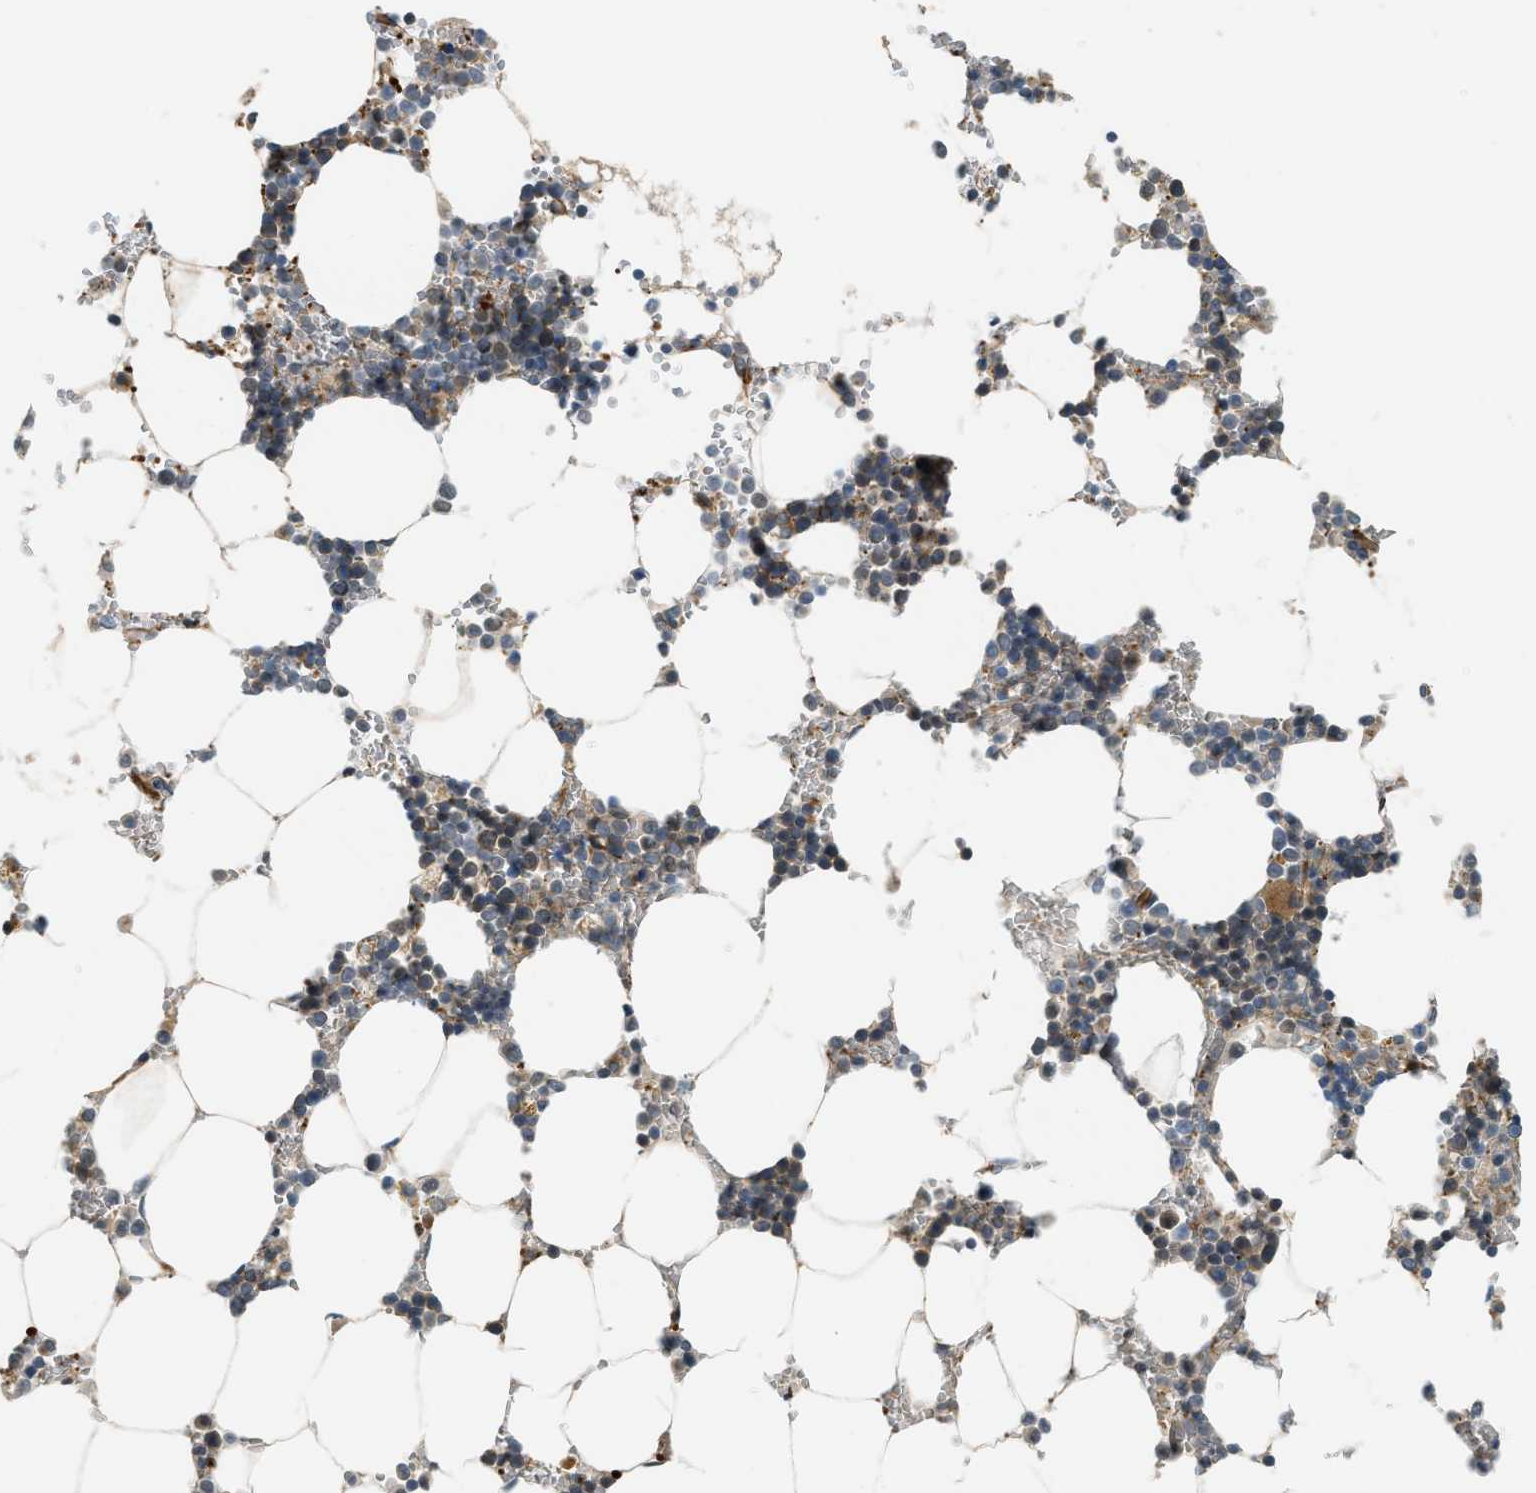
{"staining": {"intensity": "moderate", "quantity": "<25%", "location": "cytoplasmic/membranous"}, "tissue": "bone marrow", "cell_type": "Hematopoietic cells", "image_type": "normal", "snomed": [{"axis": "morphology", "description": "Normal tissue, NOS"}, {"axis": "topography", "description": "Bone marrow"}], "caption": "Moderate cytoplasmic/membranous staining for a protein is appreciated in about <25% of hematopoietic cells of normal bone marrow using IHC.", "gene": "ALOX12", "patient": {"sex": "male", "age": 70}}